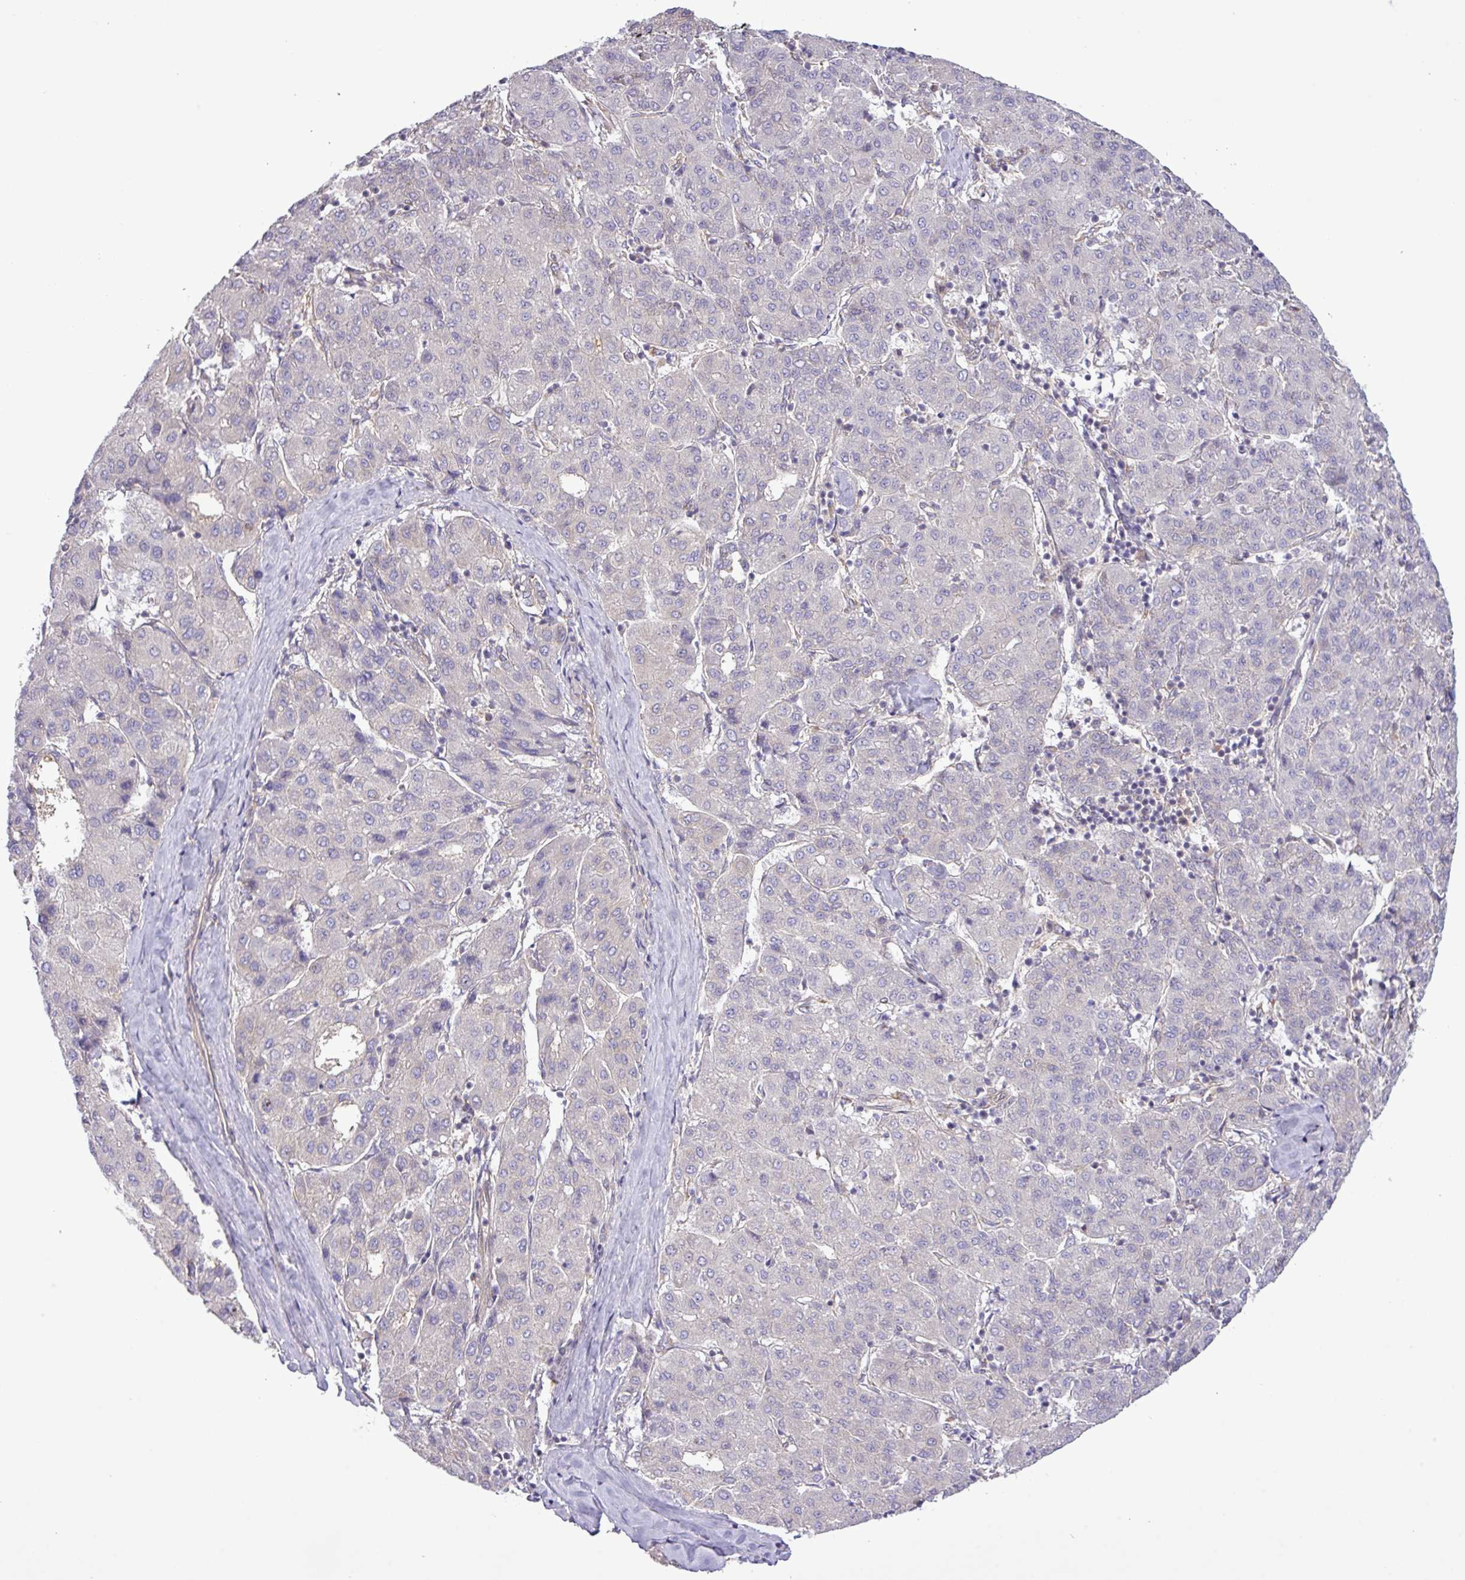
{"staining": {"intensity": "negative", "quantity": "none", "location": "none"}, "tissue": "liver cancer", "cell_type": "Tumor cells", "image_type": "cancer", "snomed": [{"axis": "morphology", "description": "Carcinoma, Hepatocellular, NOS"}, {"axis": "topography", "description": "Liver"}], "caption": "The immunohistochemistry (IHC) image has no significant staining in tumor cells of liver cancer (hepatocellular carcinoma) tissue.", "gene": "FAM222B", "patient": {"sex": "male", "age": 65}}